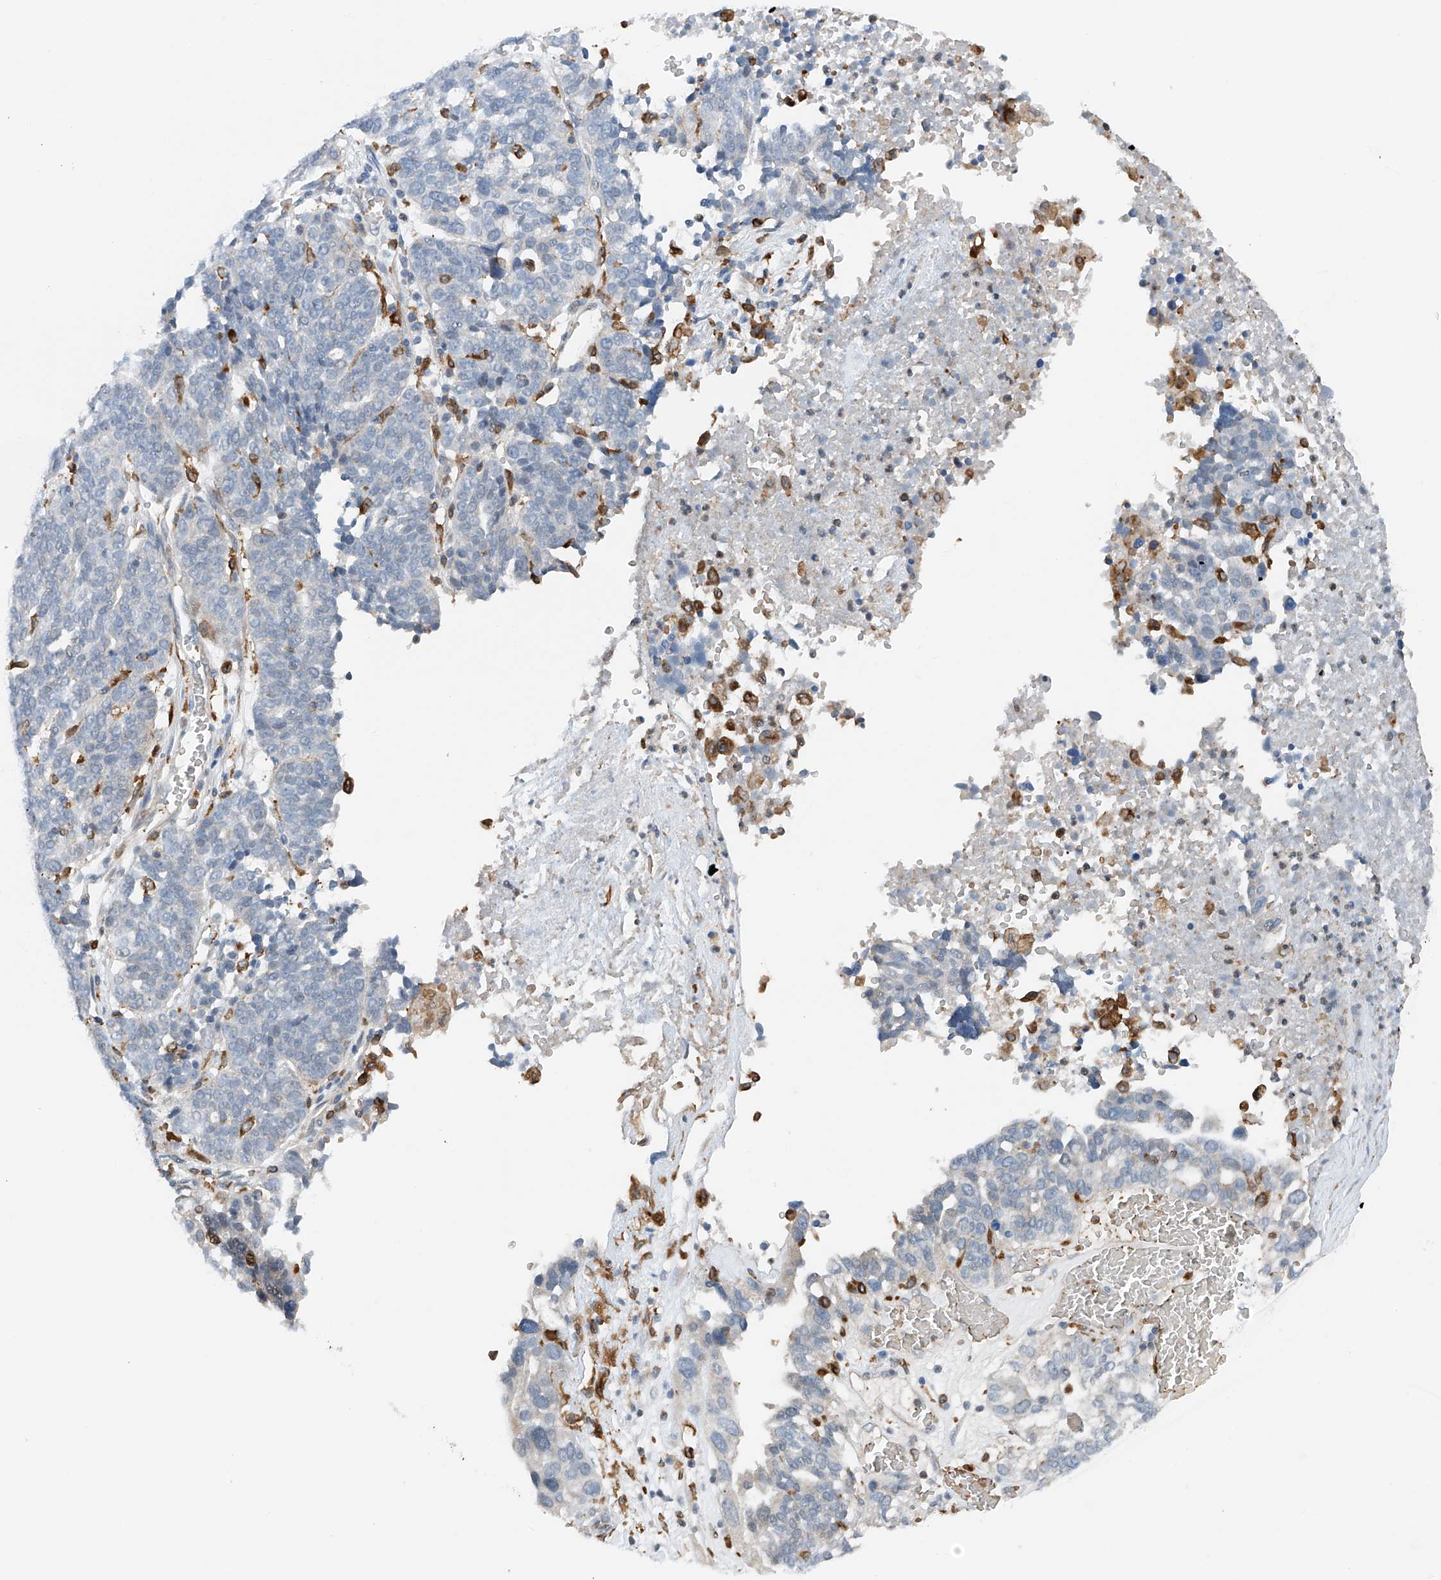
{"staining": {"intensity": "negative", "quantity": "none", "location": "none"}, "tissue": "ovarian cancer", "cell_type": "Tumor cells", "image_type": "cancer", "snomed": [{"axis": "morphology", "description": "Cystadenocarcinoma, serous, NOS"}, {"axis": "topography", "description": "Ovary"}], "caption": "The immunohistochemistry micrograph has no significant staining in tumor cells of ovarian cancer (serous cystadenocarcinoma) tissue.", "gene": "TBXAS1", "patient": {"sex": "female", "age": 59}}